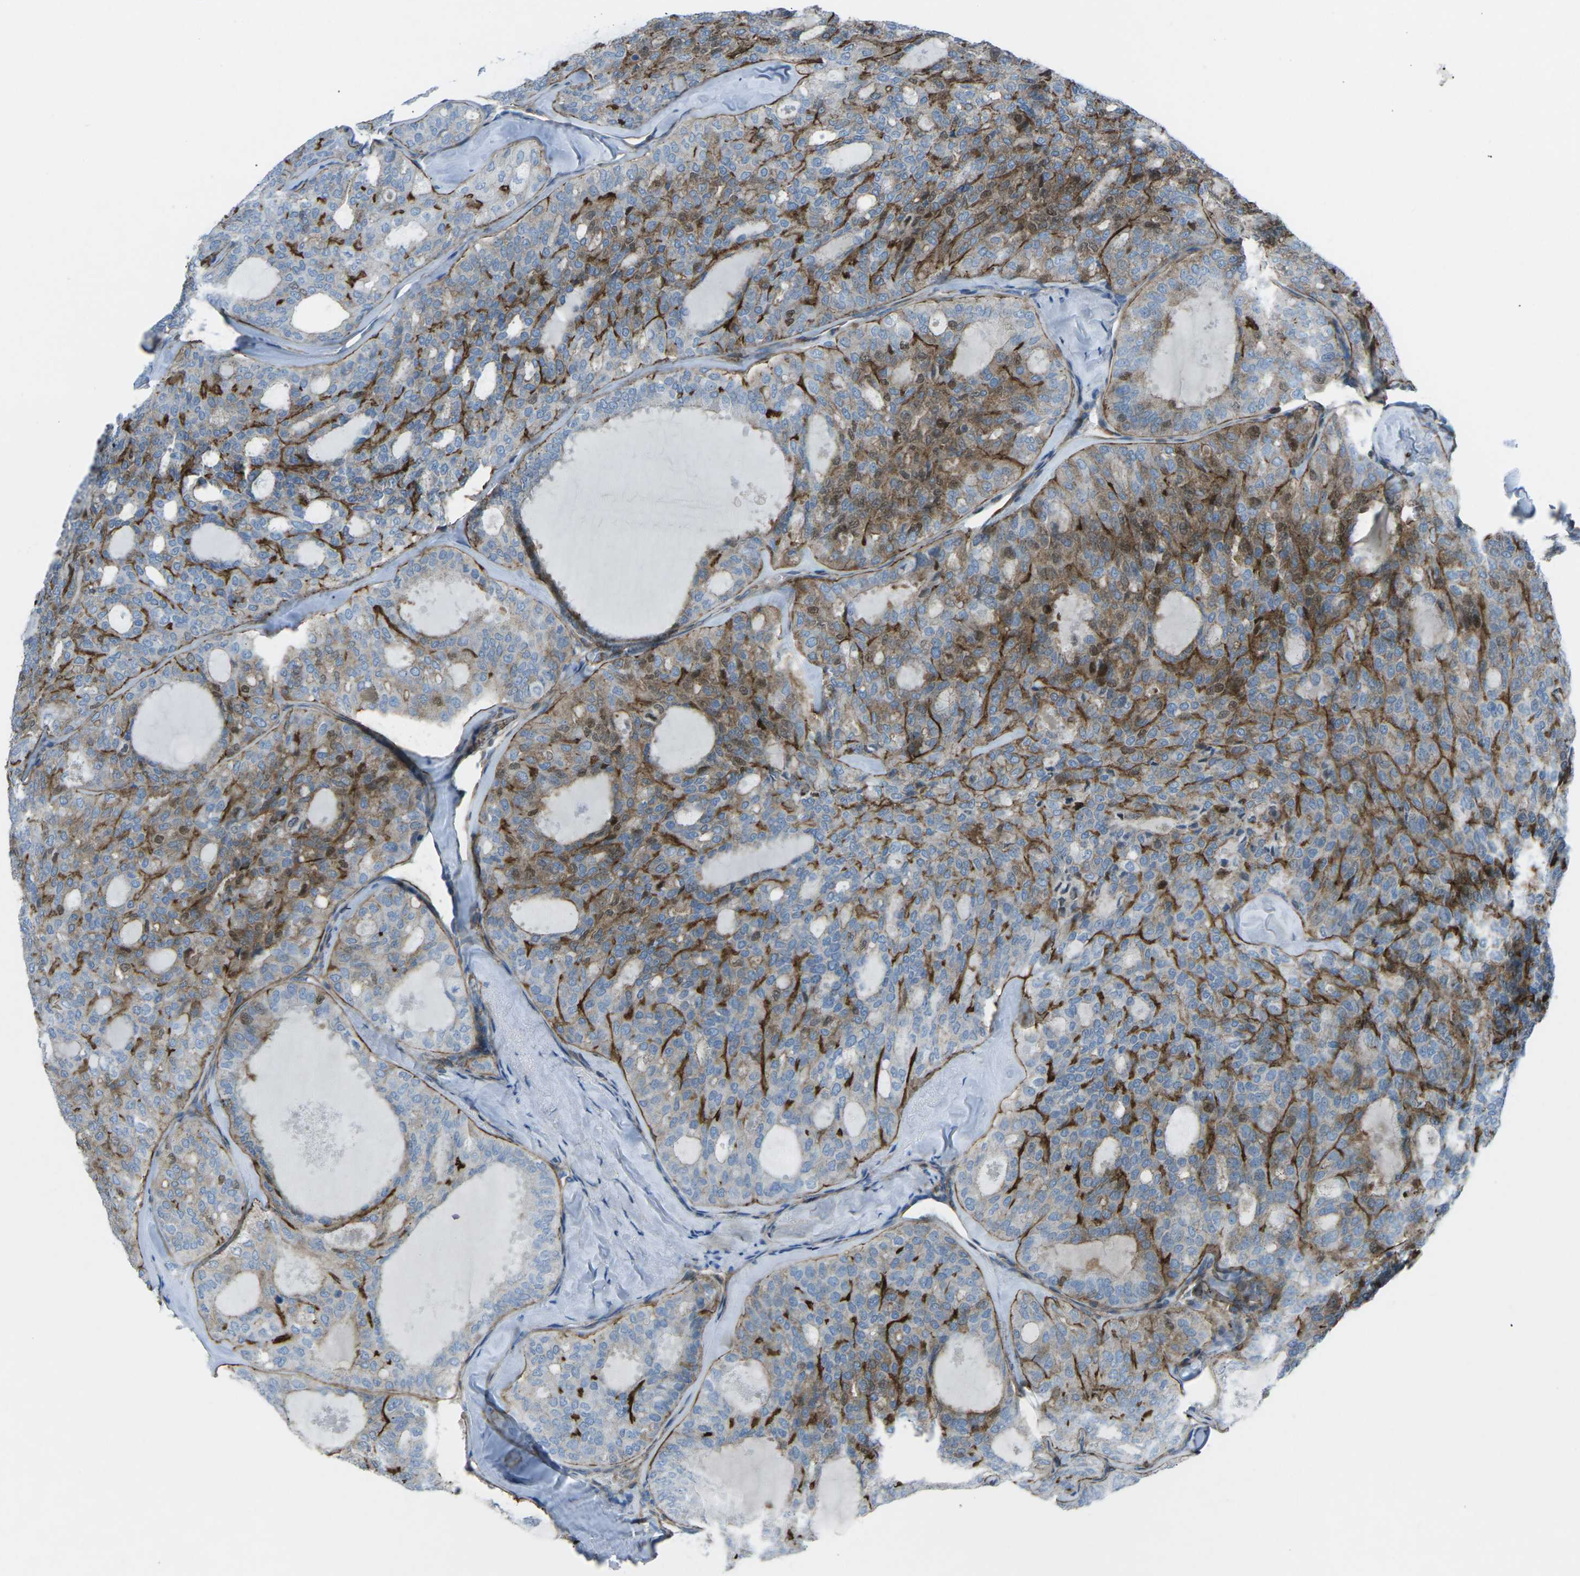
{"staining": {"intensity": "moderate", "quantity": "25%-75%", "location": "cytoplasmic/membranous,nuclear"}, "tissue": "thyroid cancer", "cell_type": "Tumor cells", "image_type": "cancer", "snomed": [{"axis": "morphology", "description": "Follicular adenoma carcinoma, NOS"}, {"axis": "topography", "description": "Thyroid gland"}], "caption": "Immunohistochemistry (IHC) micrograph of neoplastic tissue: human thyroid follicular adenoma carcinoma stained using IHC reveals medium levels of moderate protein expression localized specifically in the cytoplasmic/membranous and nuclear of tumor cells, appearing as a cytoplasmic/membranous and nuclear brown color.", "gene": "UTRN", "patient": {"sex": "male", "age": 75}}